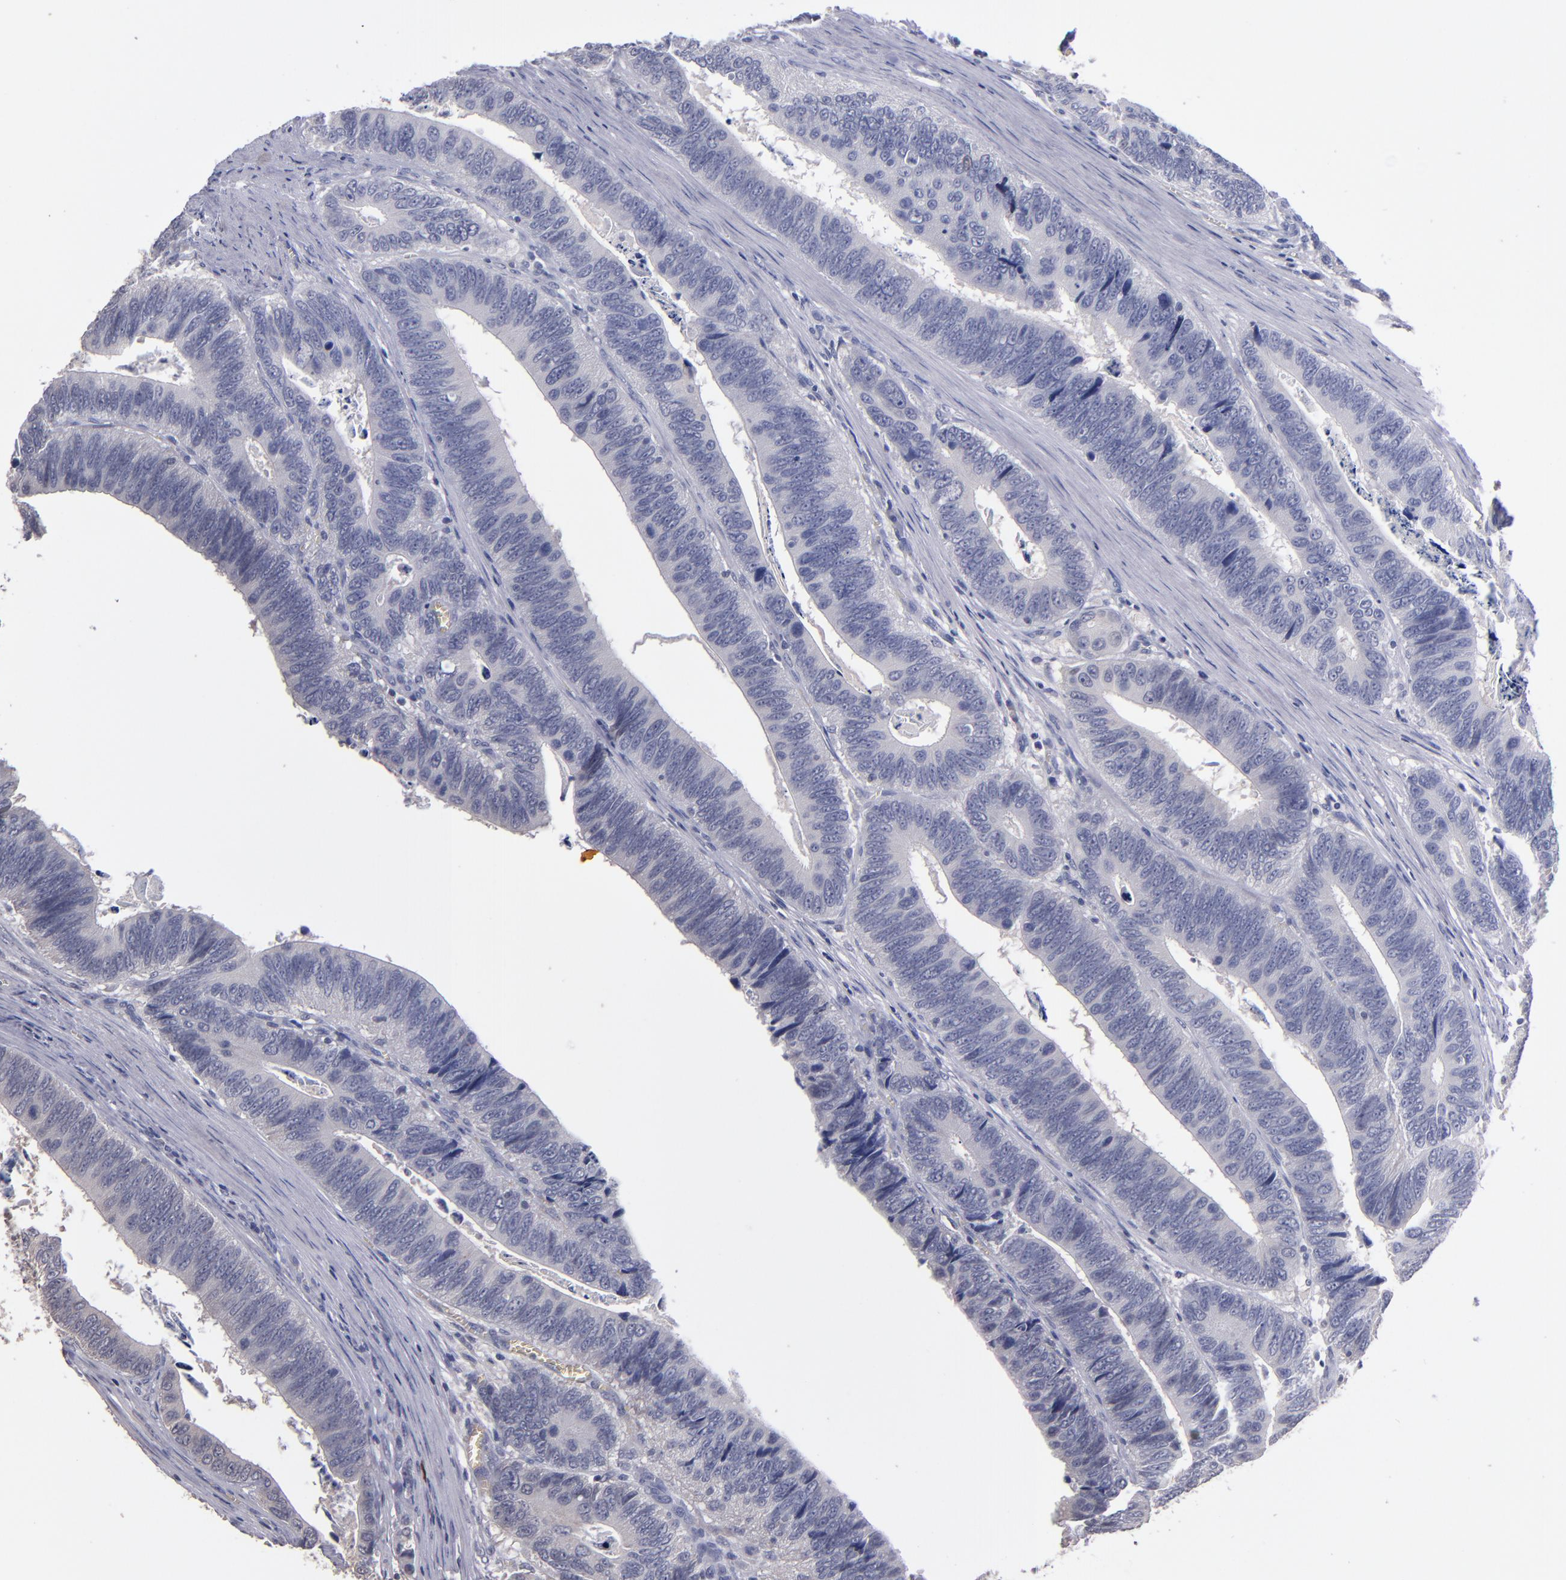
{"staining": {"intensity": "negative", "quantity": "none", "location": "none"}, "tissue": "colorectal cancer", "cell_type": "Tumor cells", "image_type": "cancer", "snomed": [{"axis": "morphology", "description": "Adenocarcinoma, NOS"}, {"axis": "topography", "description": "Colon"}], "caption": "This is a micrograph of immunohistochemistry staining of colorectal cancer, which shows no positivity in tumor cells. (Immunohistochemistry (ihc), brightfield microscopy, high magnification).", "gene": "S100A1", "patient": {"sex": "male", "age": 72}}